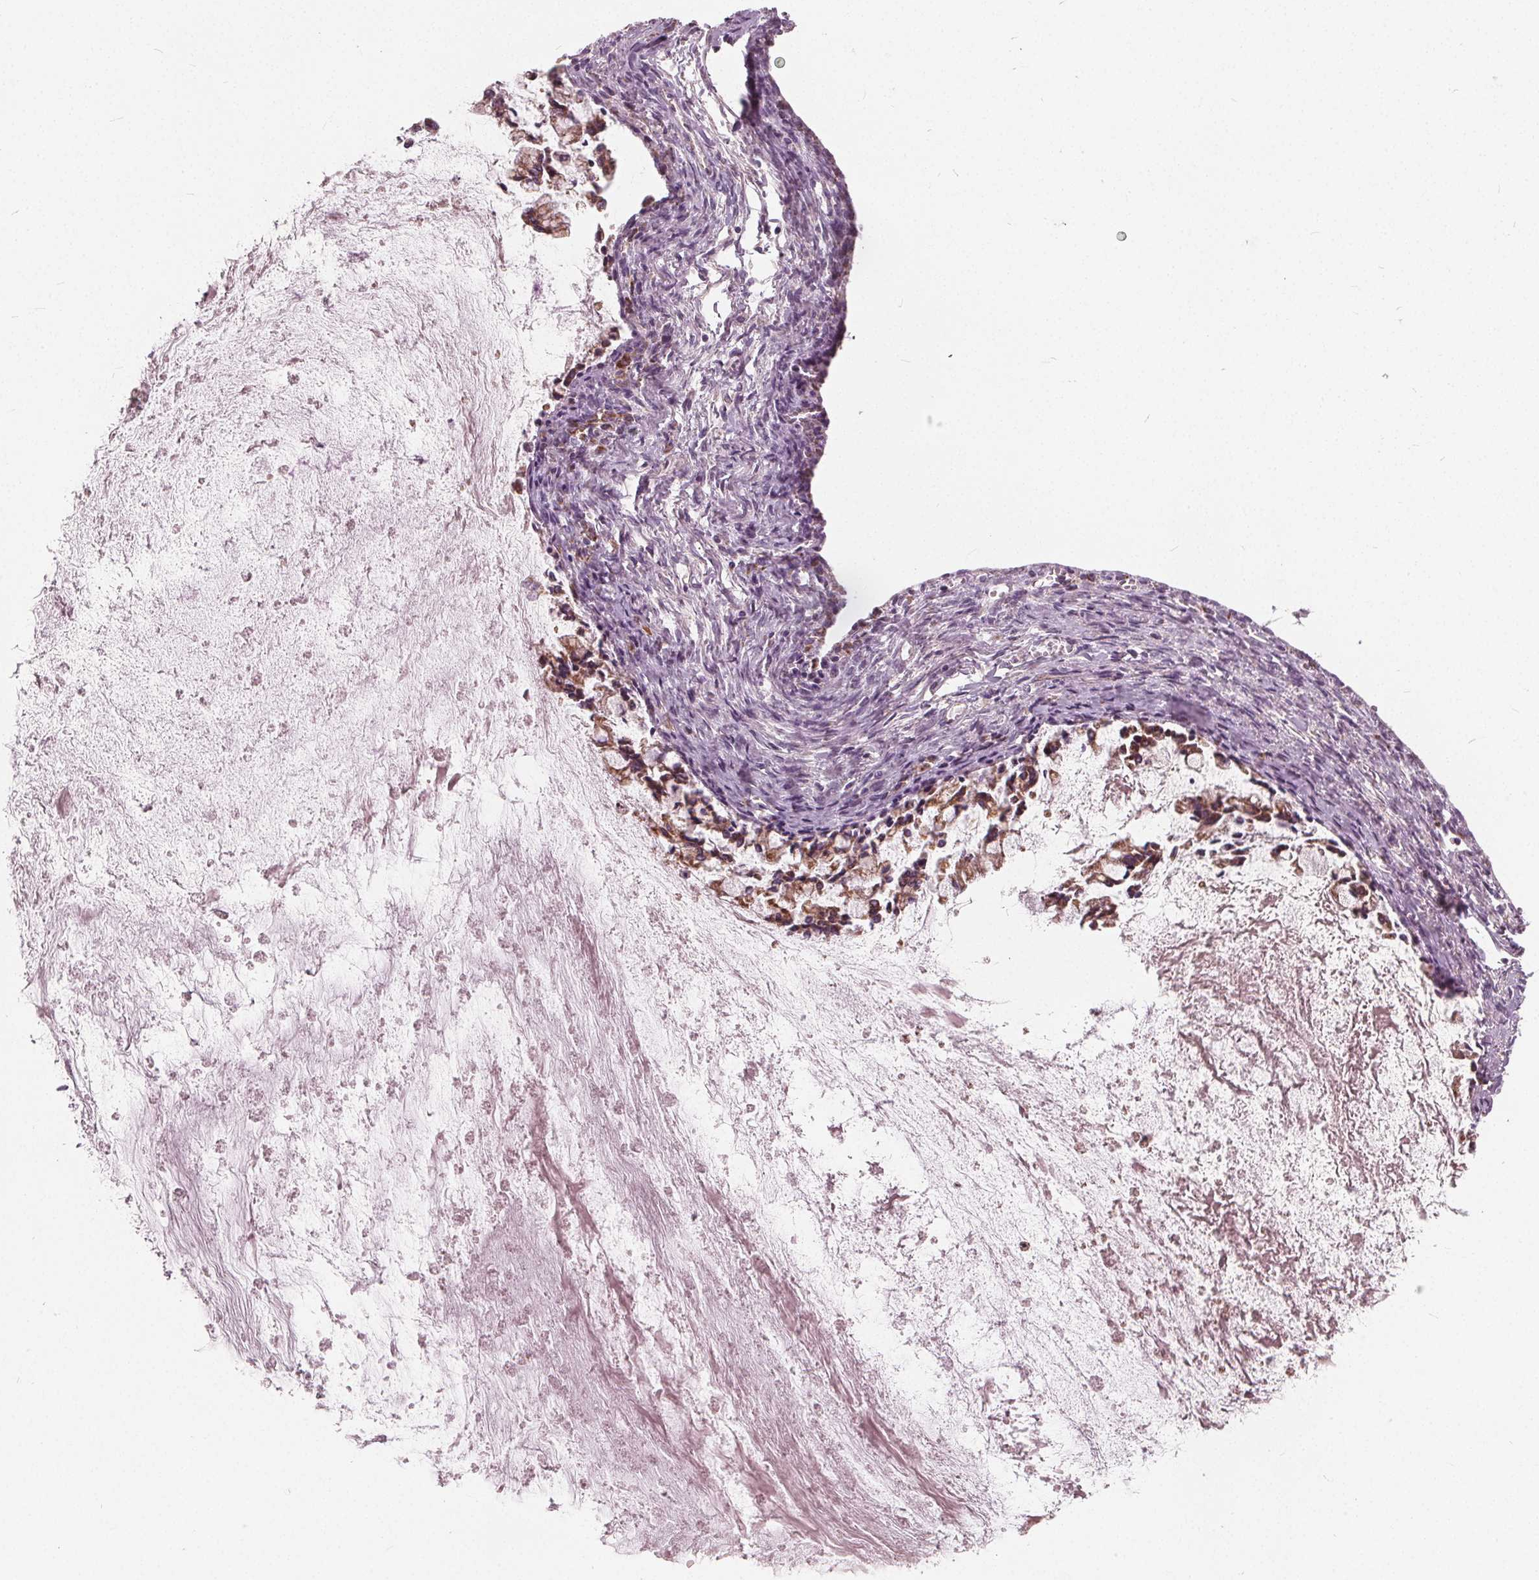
{"staining": {"intensity": "moderate", "quantity": "25%-75%", "location": "cytoplasmic/membranous"}, "tissue": "ovarian cancer", "cell_type": "Tumor cells", "image_type": "cancer", "snomed": [{"axis": "morphology", "description": "Cystadenocarcinoma, mucinous, NOS"}, {"axis": "topography", "description": "Ovary"}], "caption": "Immunohistochemistry staining of ovarian mucinous cystadenocarcinoma, which displays medium levels of moderate cytoplasmic/membranous positivity in approximately 25%-75% of tumor cells indicating moderate cytoplasmic/membranous protein positivity. The staining was performed using DAB (brown) for protein detection and nuclei were counterstained in hematoxylin (blue).", "gene": "ECI2", "patient": {"sex": "female", "age": 67}}